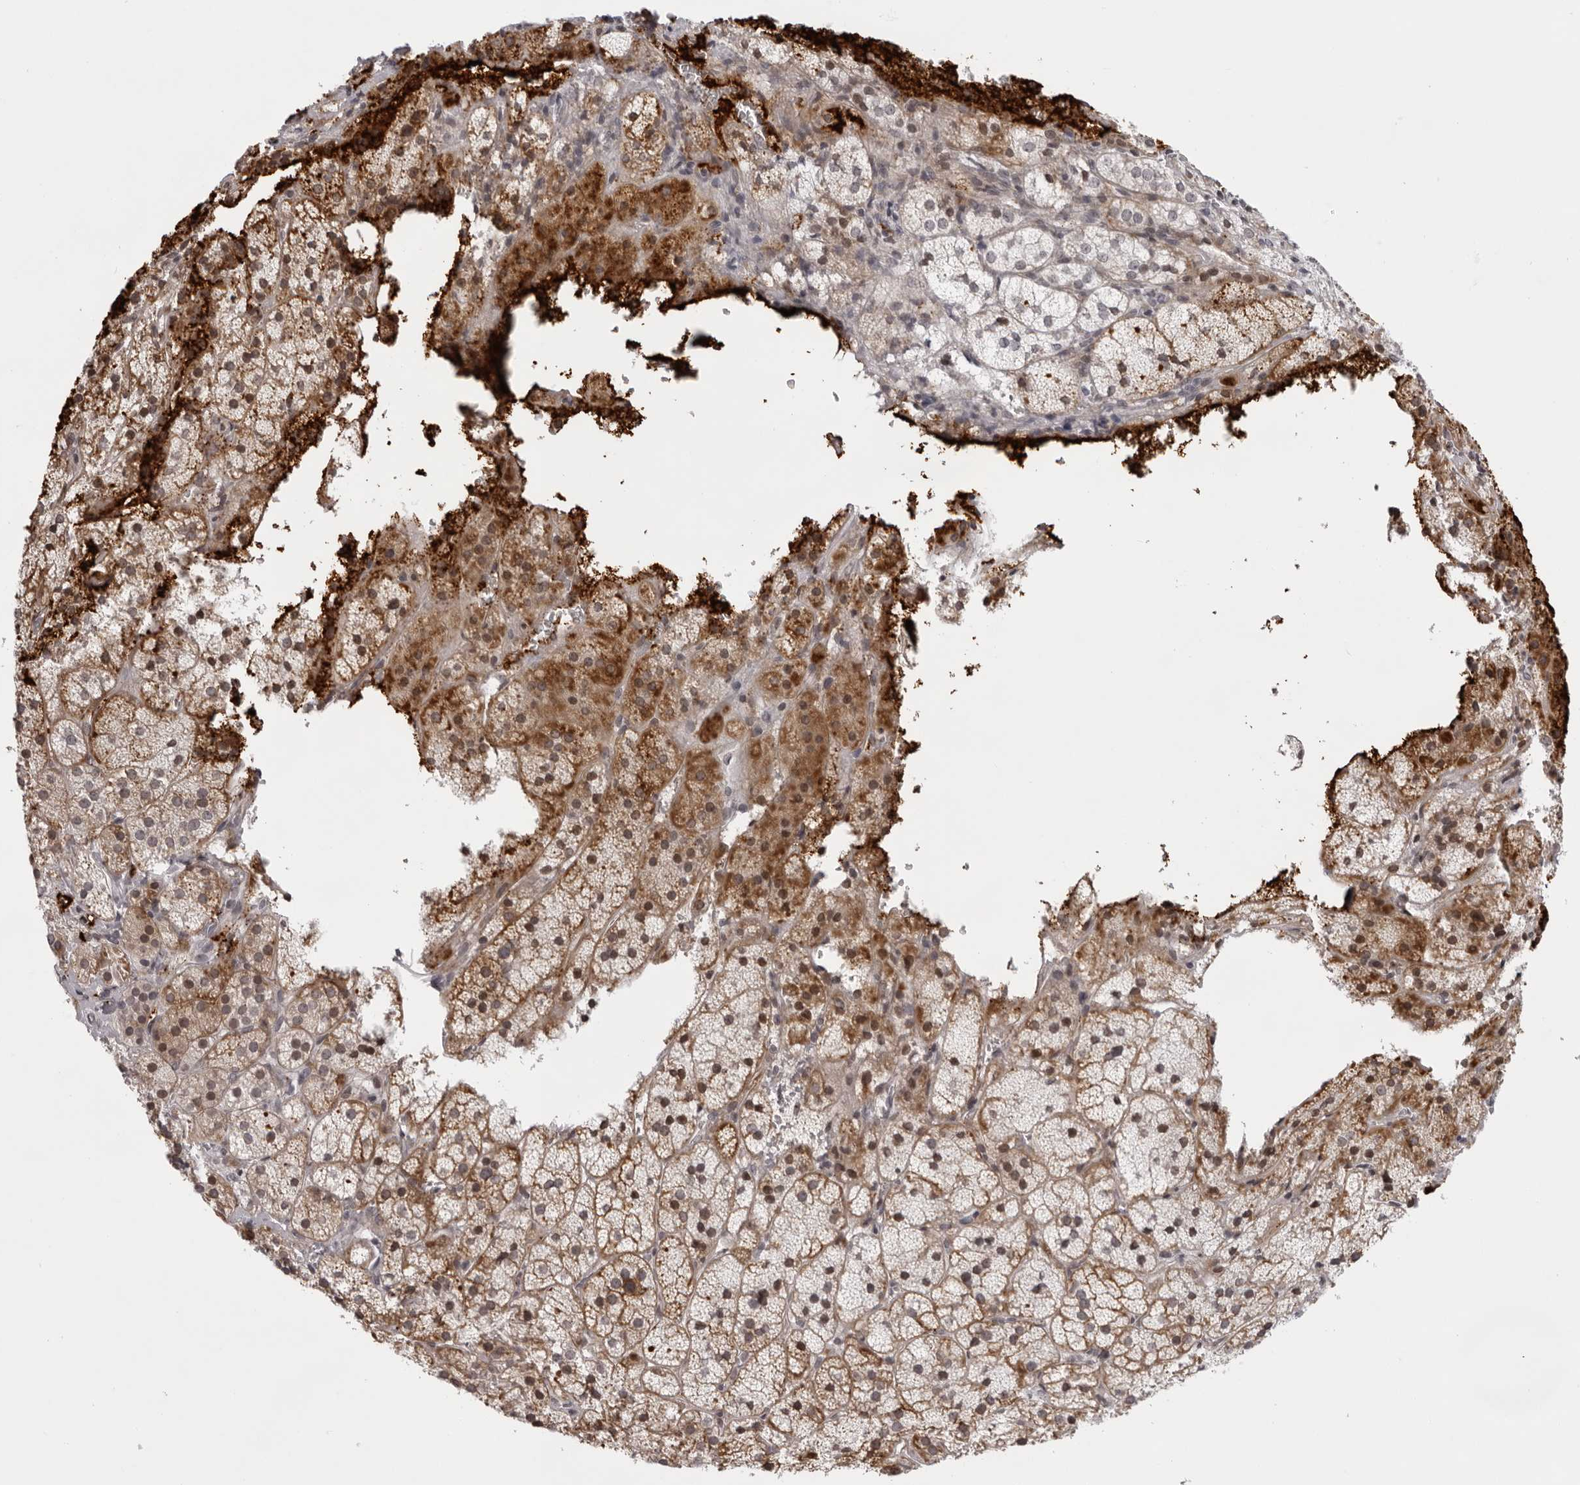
{"staining": {"intensity": "moderate", "quantity": ">75%", "location": "cytoplasmic/membranous"}, "tissue": "adrenal gland", "cell_type": "Glandular cells", "image_type": "normal", "snomed": [{"axis": "morphology", "description": "Normal tissue, NOS"}, {"axis": "topography", "description": "Adrenal gland"}], "caption": "This is an image of immunohistochemistry staining of unremarkable adrenal gland, which shows moderate positivity in the cytoplasmic/membranous of glandular cells.", "gene": "NUDT18", "patient": {"sex": "female", "age": 44}}